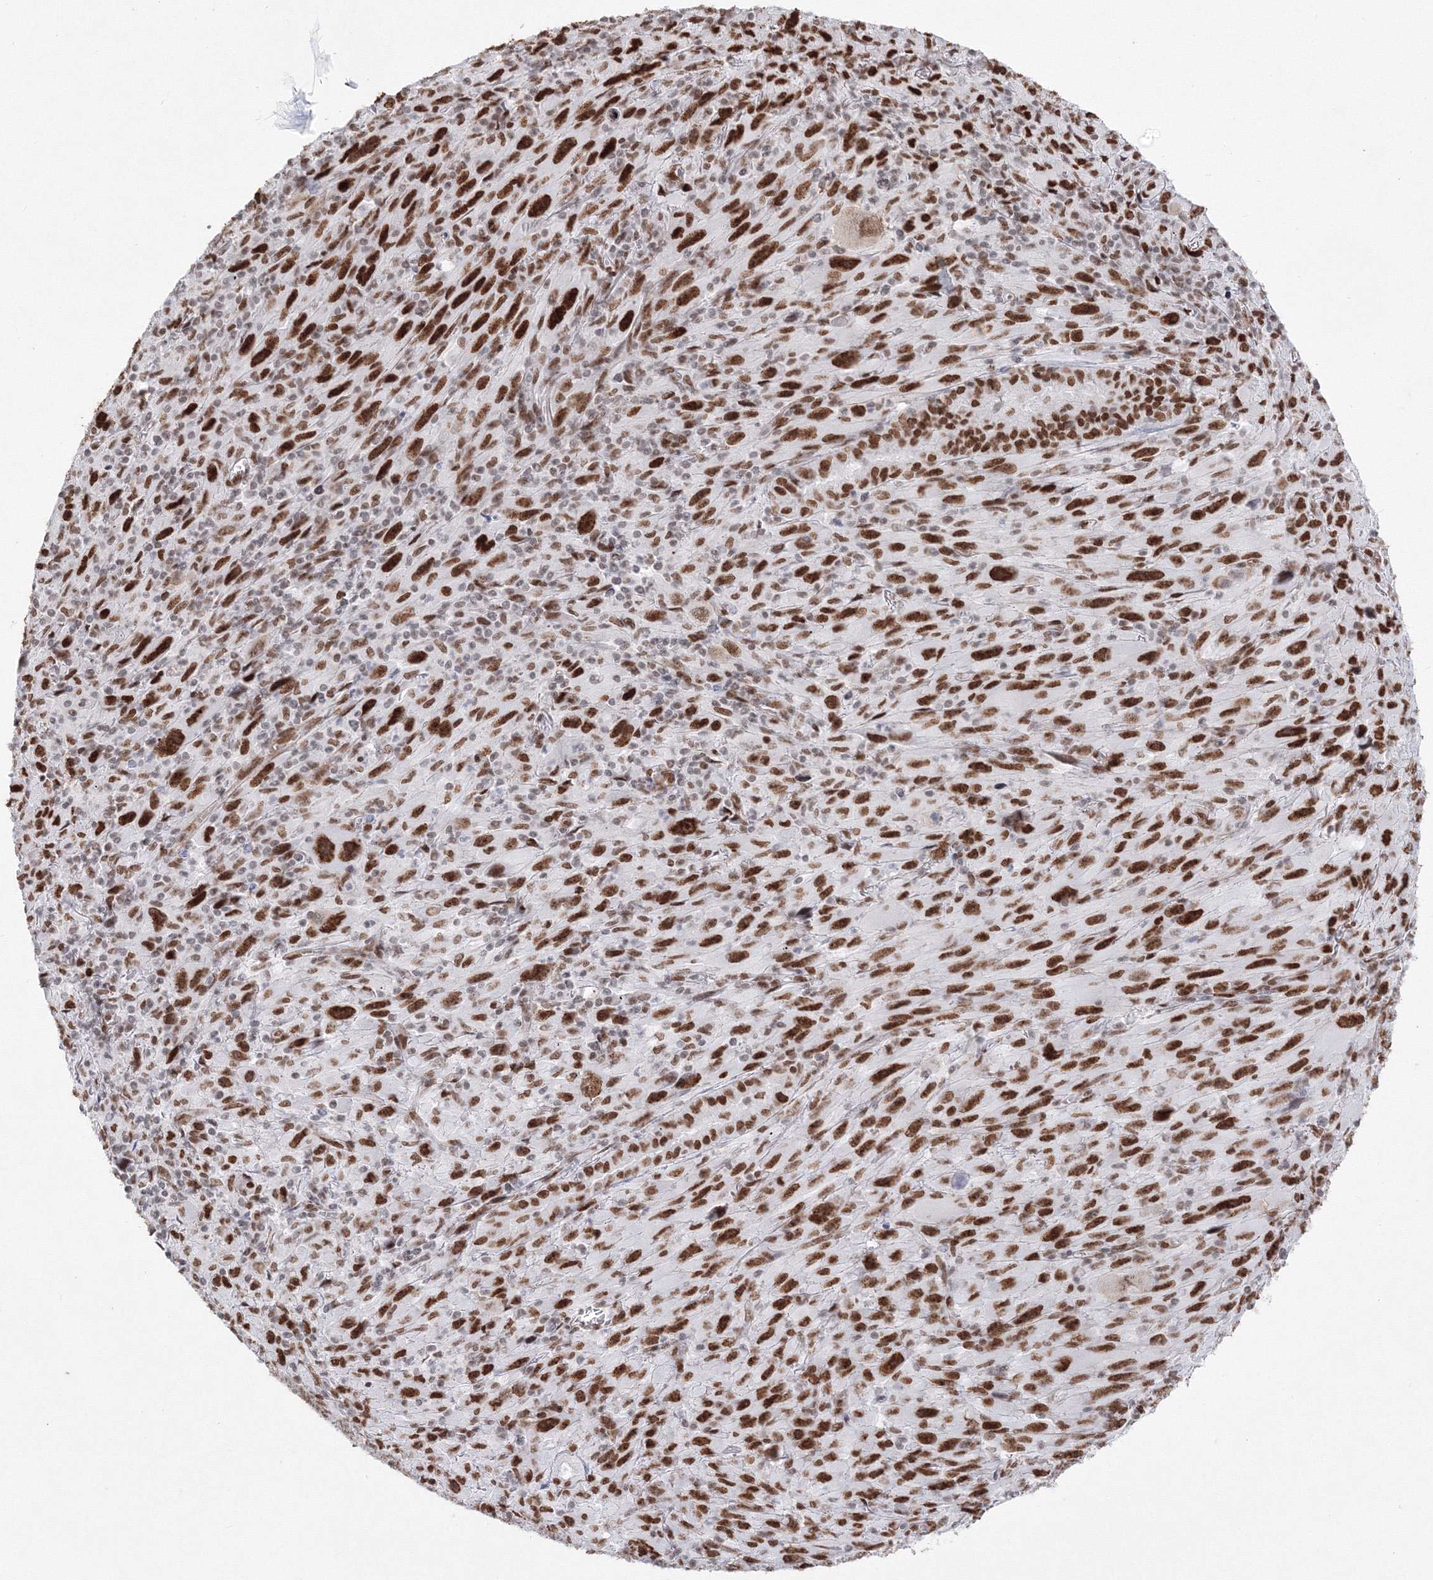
{"staining": {"intensity": "strong", "quantity": ">75%", "location": "nuclear"}, "tissue": "melanoma", "cell_type": "Tumor cells", "image_type": "cancer", "snomed": [{"axis": "morphology", "description": "Malignant melanoma, Metastatic site"}, {"axis": "topography", "description": "Skin"}], "caption": "Human malignant melanoma (metastatic site) stained with a protein marker reveals strong staining in tumor cells.", "gene": "ZNF638", "patient": {"sex": "female", "age": 56}}